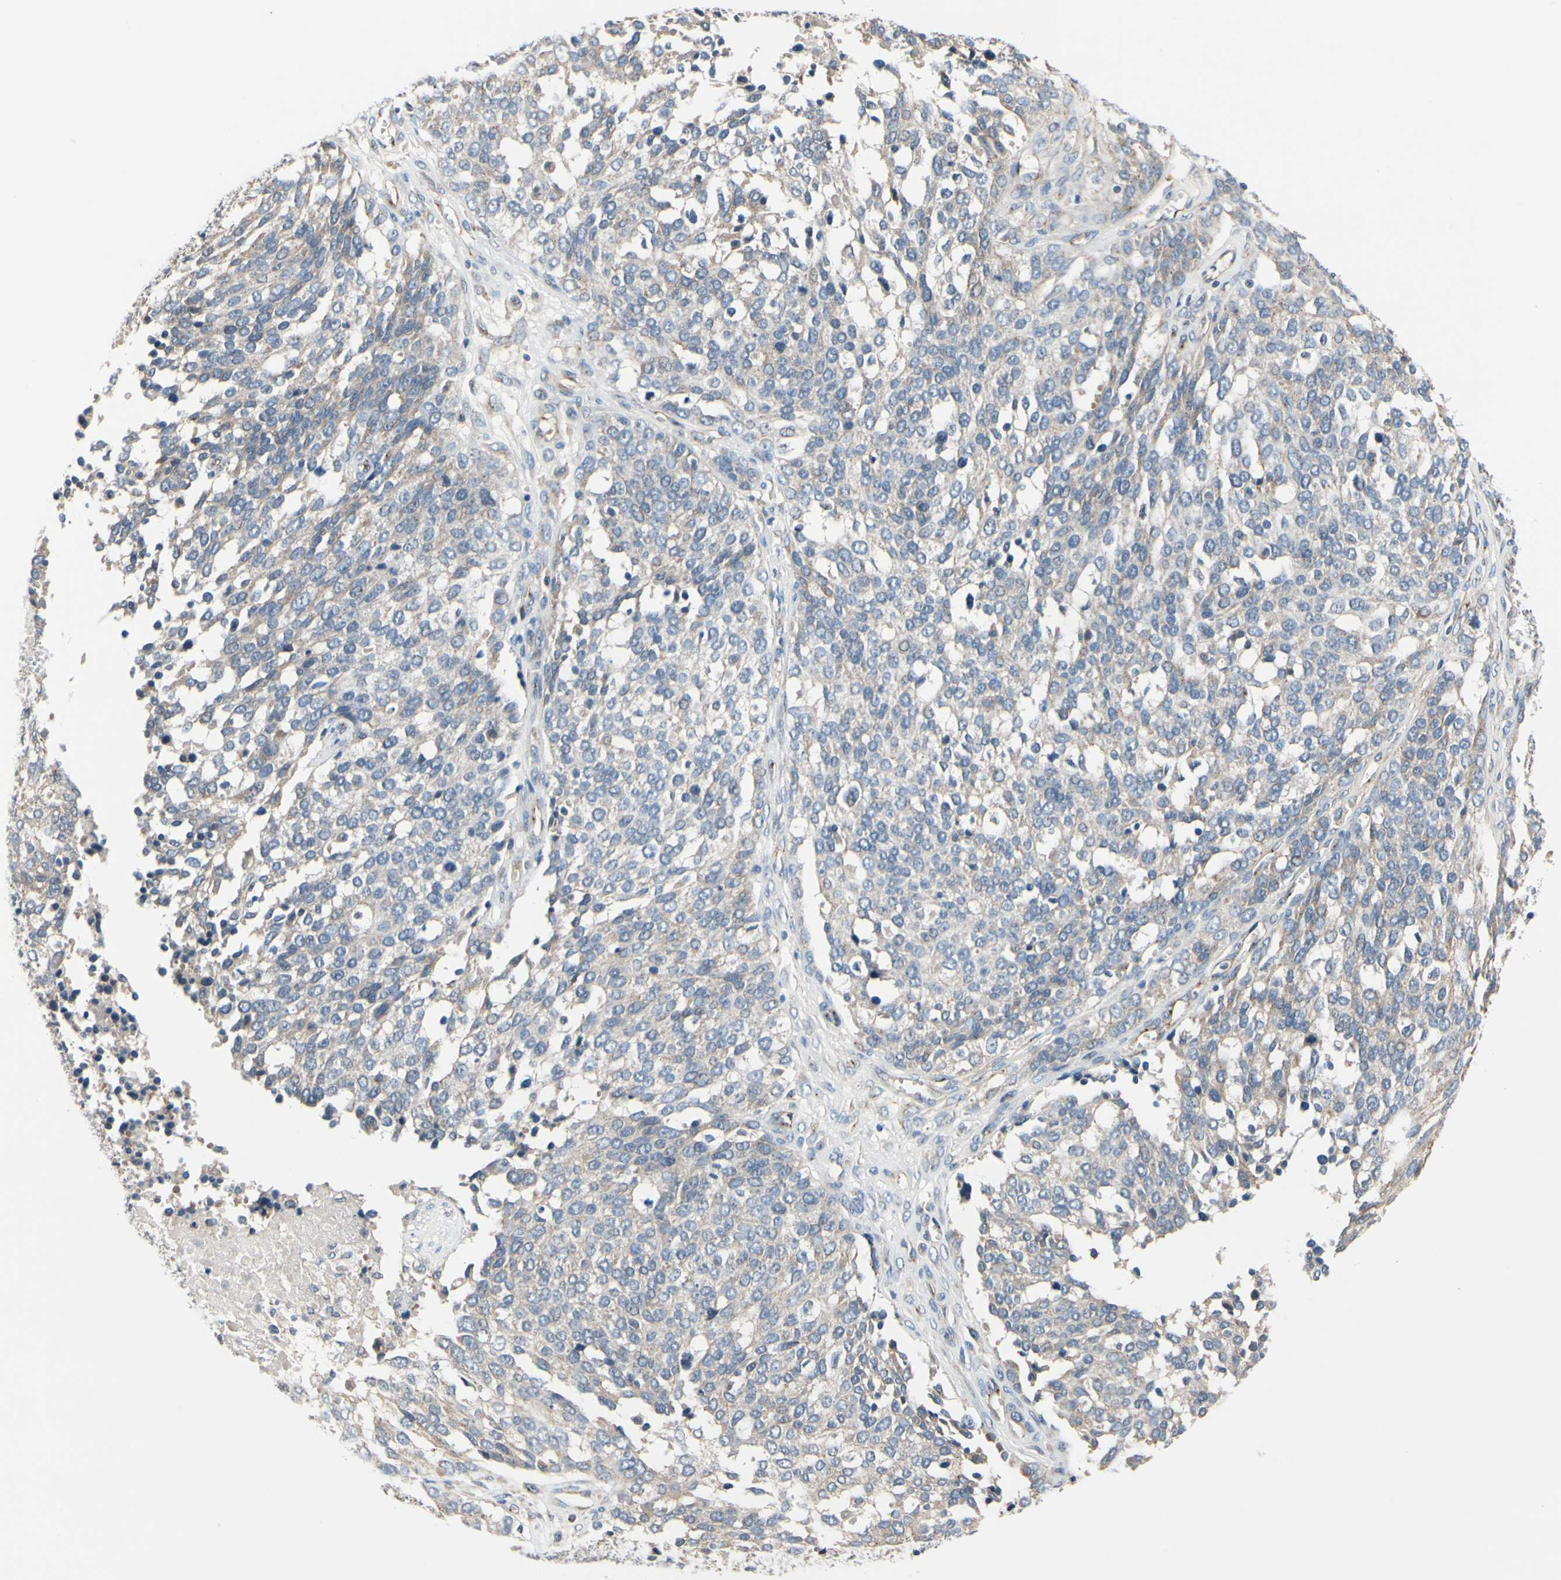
{"staining": {"intensity": "weak", "quantity": "<25%", "location": "cytoplasmic/membranous"}, "tissue": "ovarian cancer", "cell_type": "Tumor cells", "image_type": "cancer", "snomed": [{"axis": "morphology", "description": "Cystadenocarcinoma, serous, NOS"}, {"axis": "topography", "description": "Ovary"}], "caption": "Immunohistochemistry of ovarian cancer shows no staining in tumor cells.", "gene": "PRKAR2B", "patient": {"sex": "female", "age": 44}}